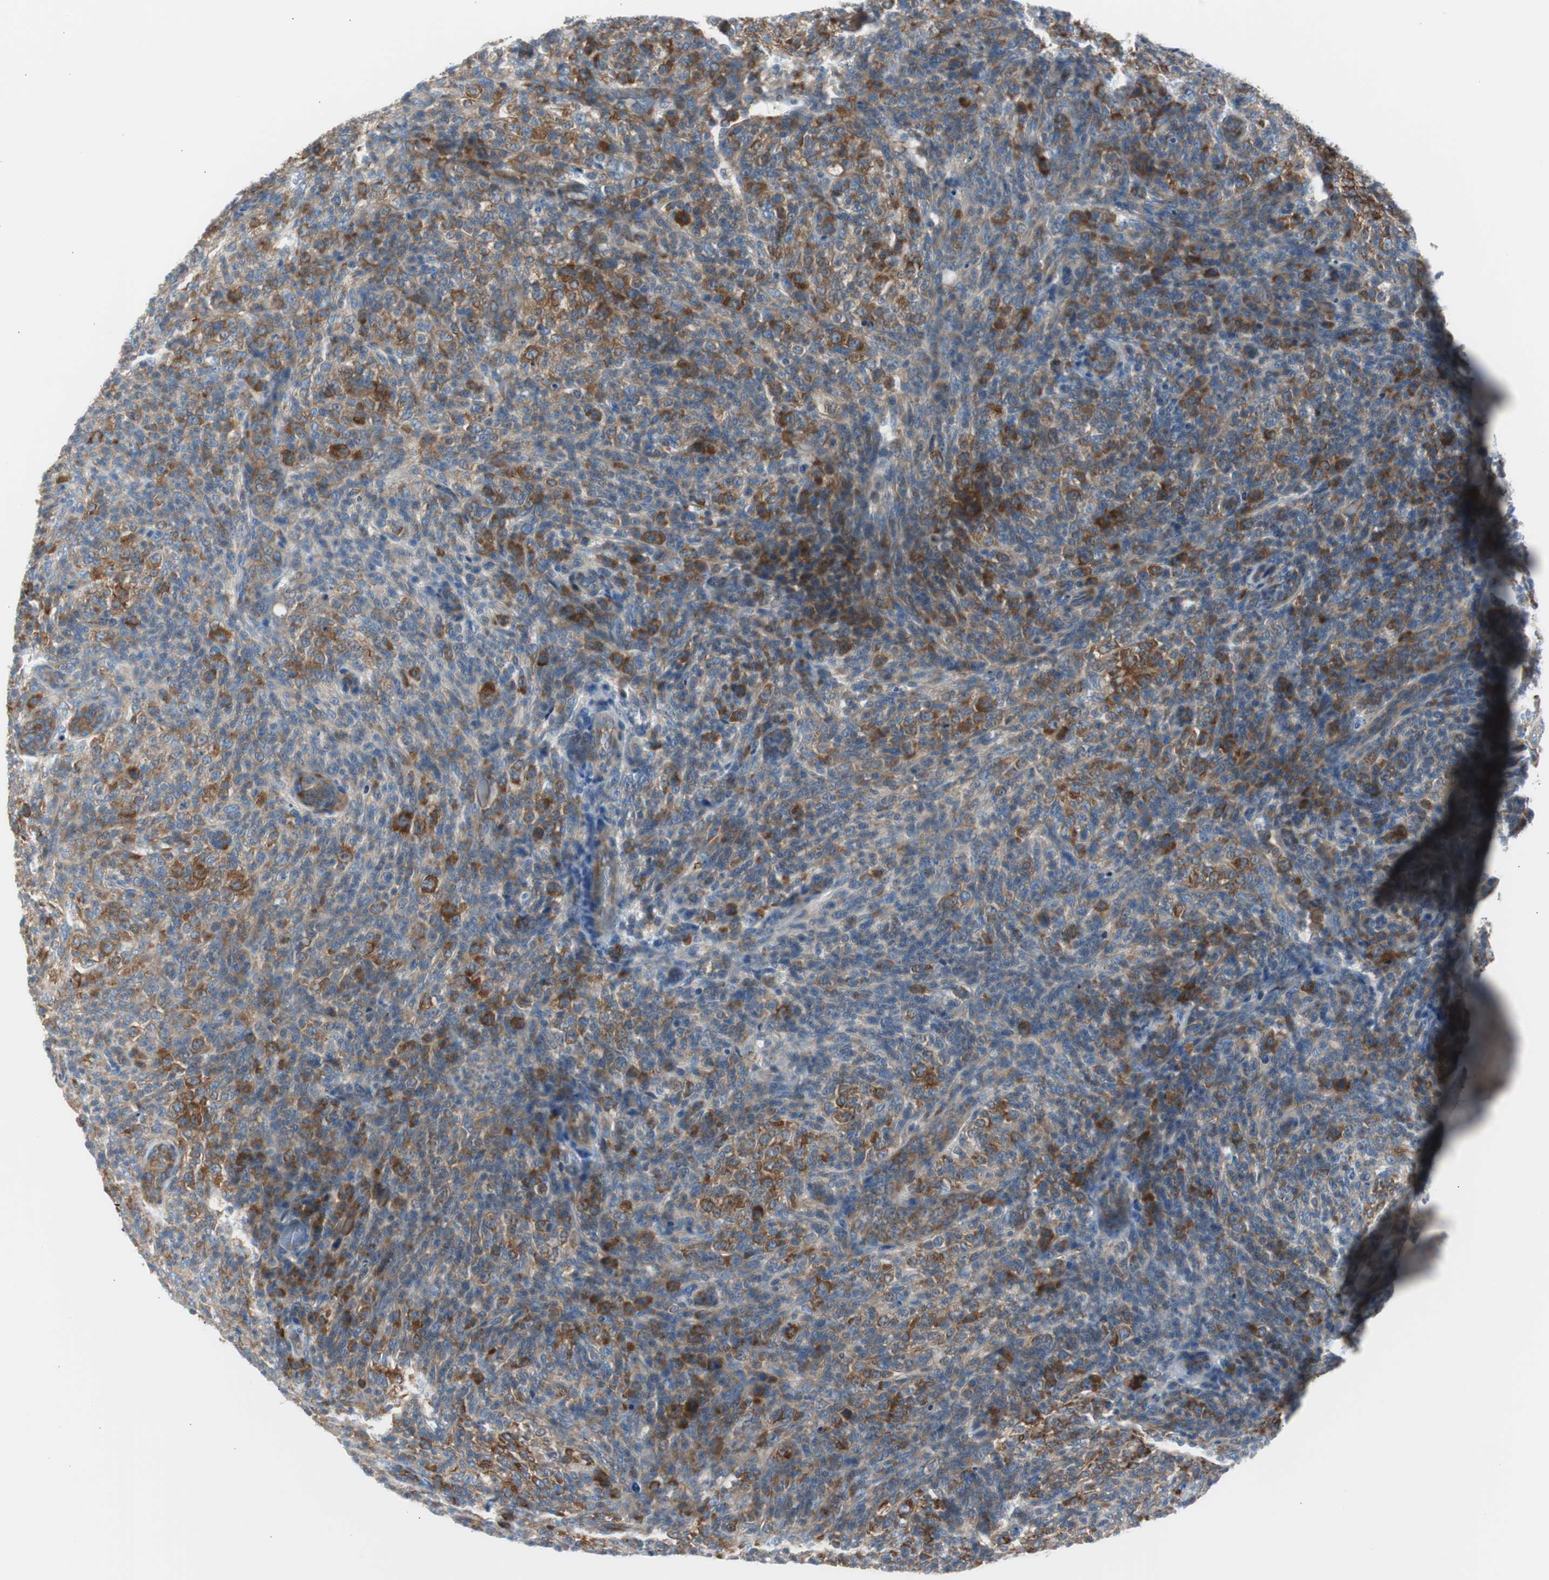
{"staining": {"intensity": "moderate", "quantity": "25%-75%", "location": "cytoplasmic/membranous"}, "tissue": "lymphoma", "cell_type": "Tumor cells", "image_type": "cancer", "snomed": [{"axis": "morphology", "description": "Malignant lymphoma, non-Hodgkin's type, High grade"}, {"axis": "topography", "description": "Lymph node"}], "caption": "Human malignant lymphoma, non-Hodgkin's type (high-grade) stained for a protein (brown) shows moderate cytoplasmic/membranous positive positivity in about 25%-75% of tumor cells.", "gene": "RPS12", "patient": {"sex": "female", "age": 76}}